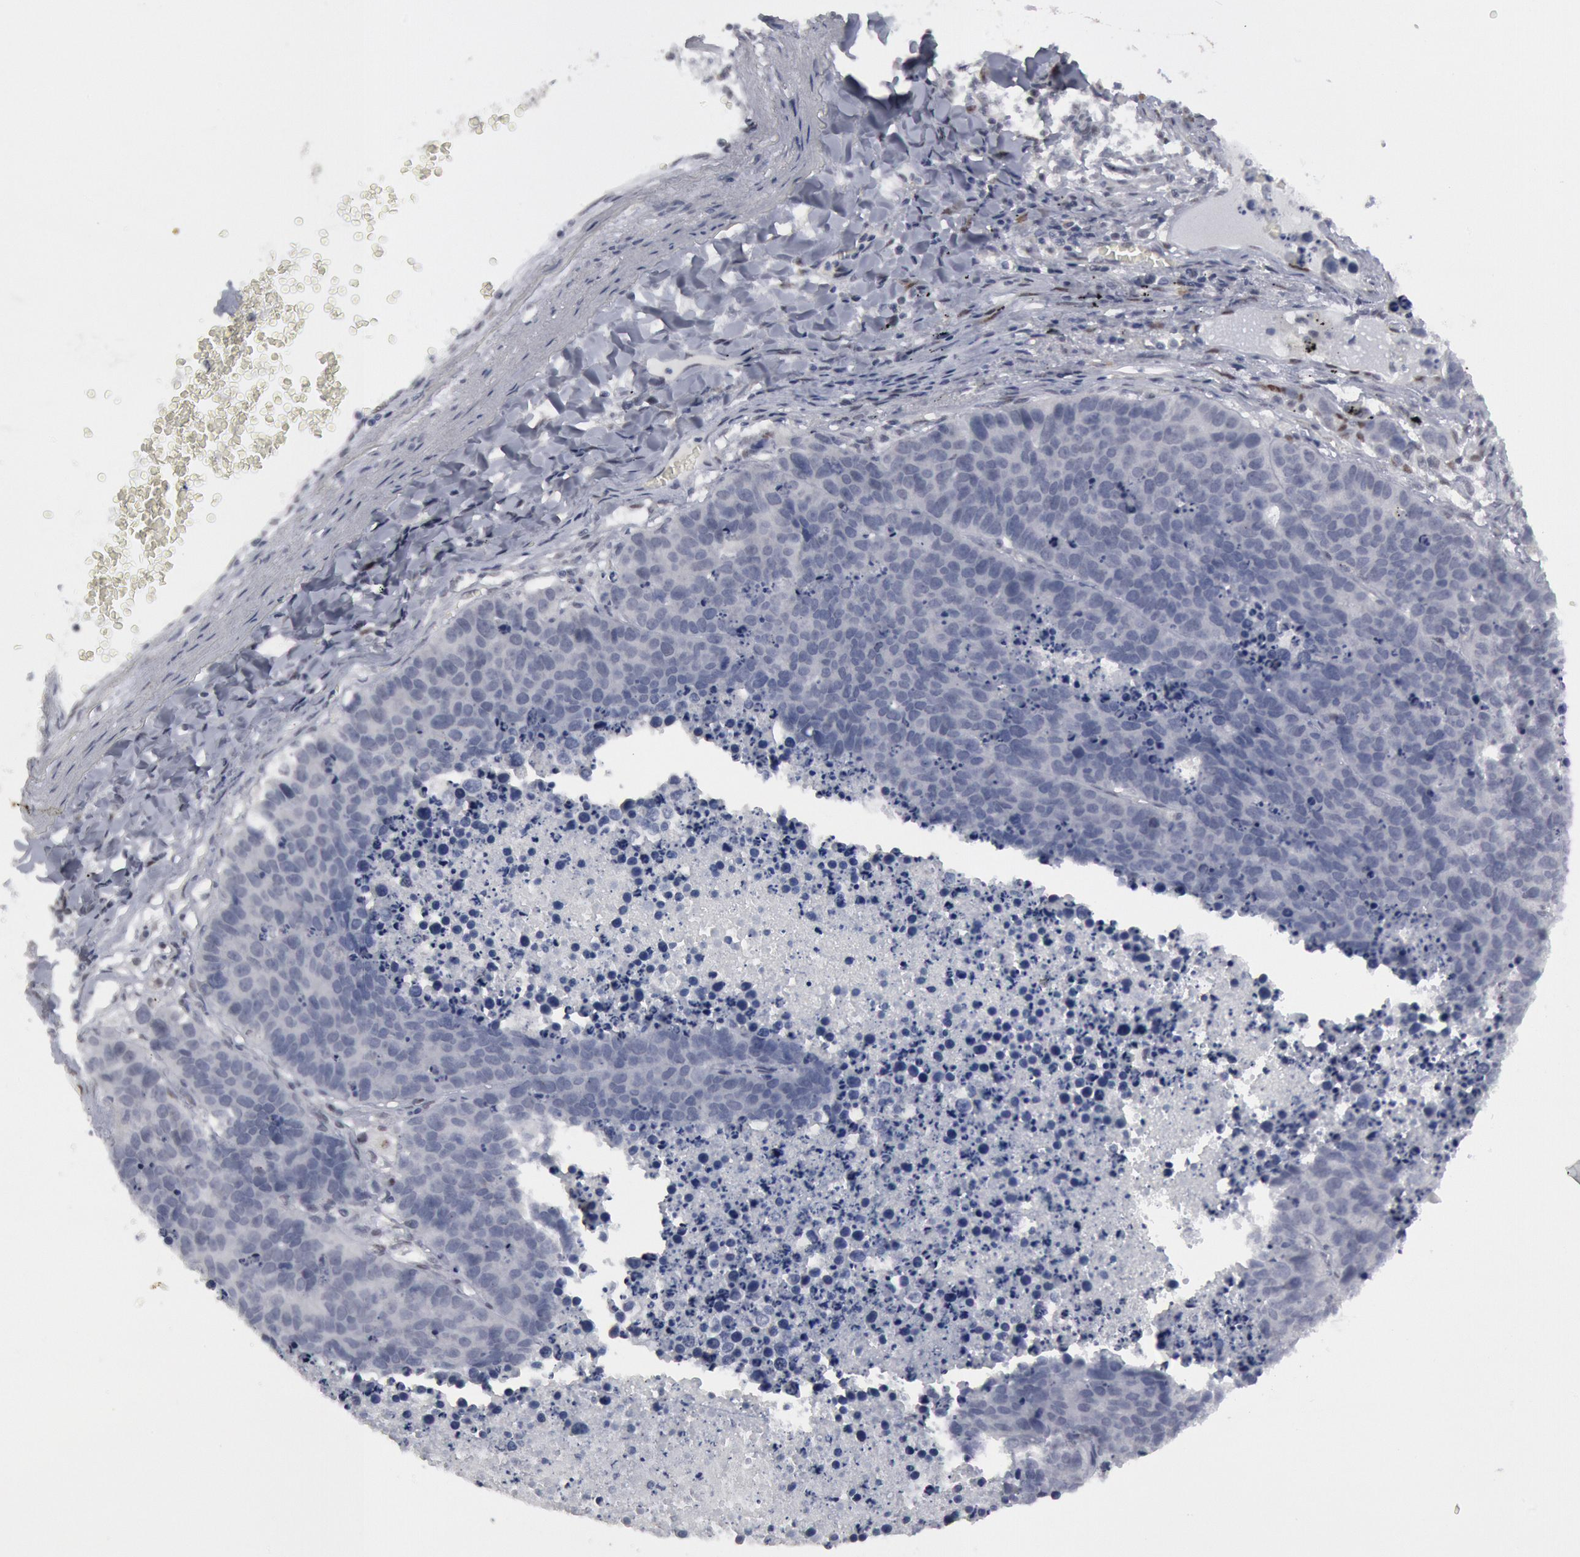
{"staining": {"intensity": "negative", "quantity": "none", "location": "none"}, "tissue": "lung cancer", "cell_type": "Tumor cells", "image_type": "cancer", "snomed": [{"axis": "morphology", "description": "Carcinoid, malignant, NOS"}, {"axis": "topography", "description": "Lung"}], "caption": "A high-resolution photomicrograph shows IHC staining of lung malignant carcinoid, which demonstrates no significant expression in tumor cells.", "gene": "FOXO1", "patient": {"sex": "male", "age": 60}}